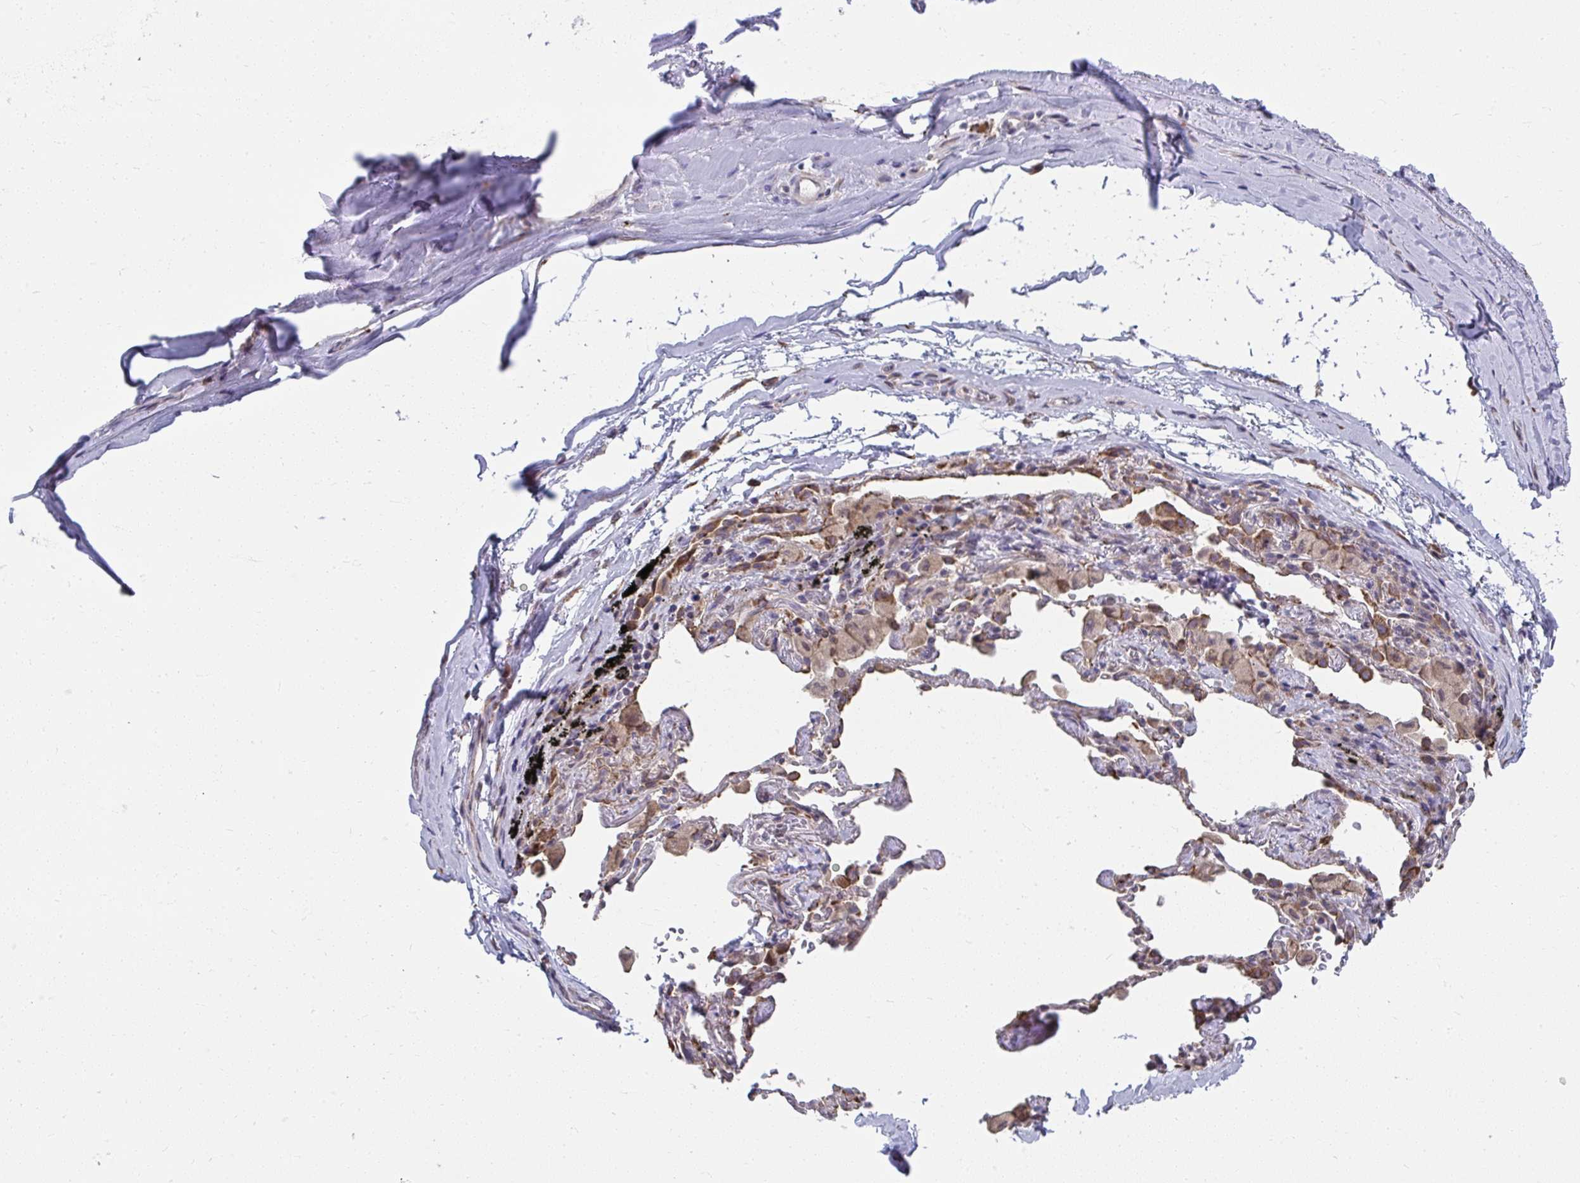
{"staining": {"intensity": "negative", "quantity": "none", "location": "none"}, "tissue": "adipose tissue", "cell_type": "Adipocytes", "image_type": "normal", "snomed": [{"axis": "morphology", "description": "Normal tissue, NOS"}, {"axis": "topography", "description": "Cartilage tissue"}, {"axis": "topography", "description": "Bronchus"}], "caption": "A high-resolution histopathology image shows immunohistochemistry staining of normal adipose tissue, which displays no significant expression in adipocytes.", "gene": "NMNAT1", "patient": {"sex": "male", "age": 64}}